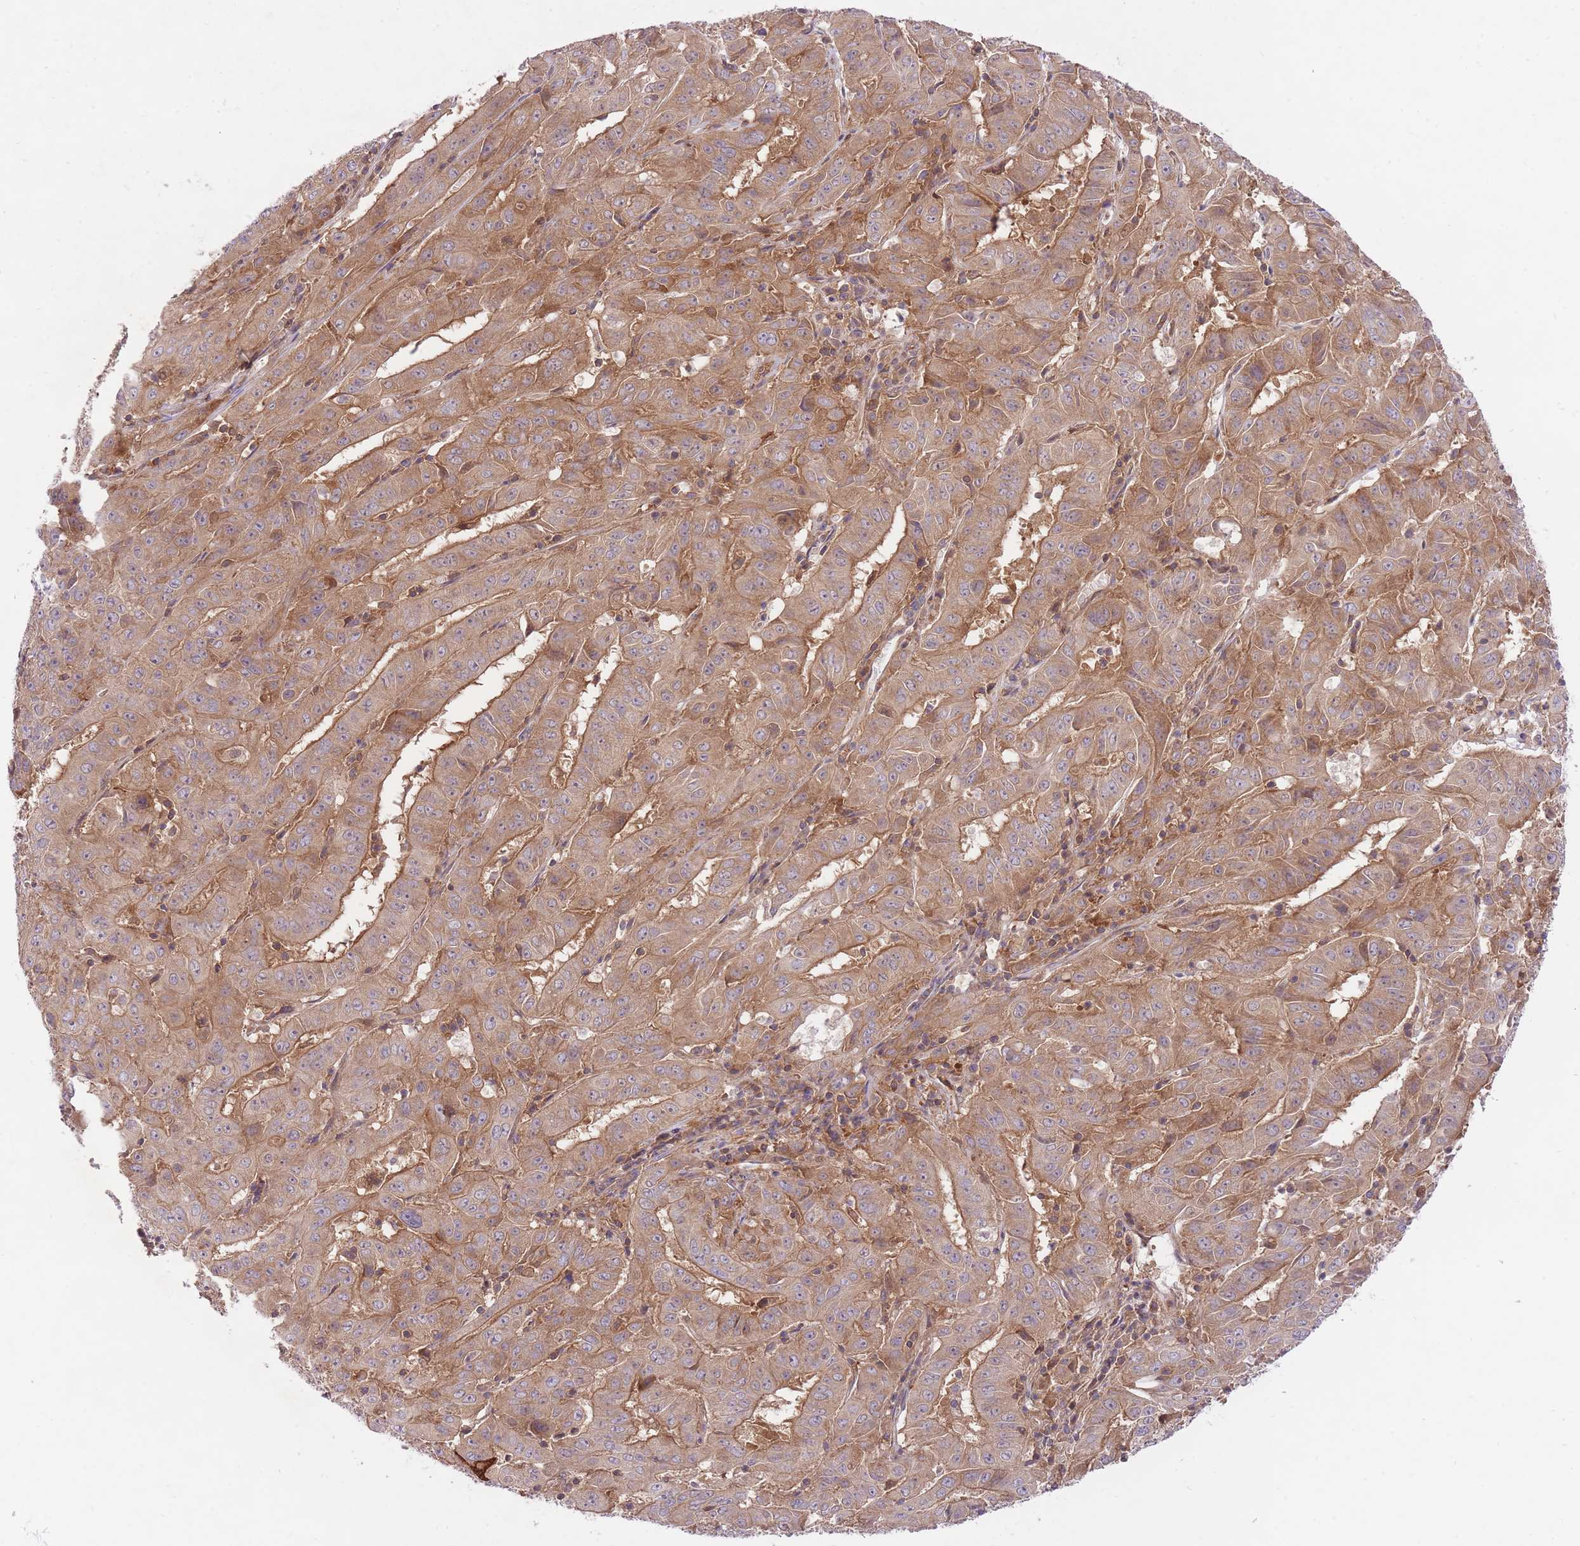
{"staining": {"intensity": "moderate", "quantity": ">75%", "location": "cytoplasmic/membranous"}, "tissue": "pancreatic cancer", "cell_type": "Tumor cells", "image_type": "cancer", "snomed": [{"axis": "morphology", "description": "Adenocarcinoma, NOS"}, {"axis": "topography", "description": "Pancreas"}], "caption": "DAB (3,3'-diaminobenzidine) immunohistochemical staining of human adenocarcinoma (pancreatic) exhibits moderate cytoplasmic/membranous protein staining in approximately >75% of tumor cells.", "gene": "PREP", "patient": {"sex": "male", "age": 63}}